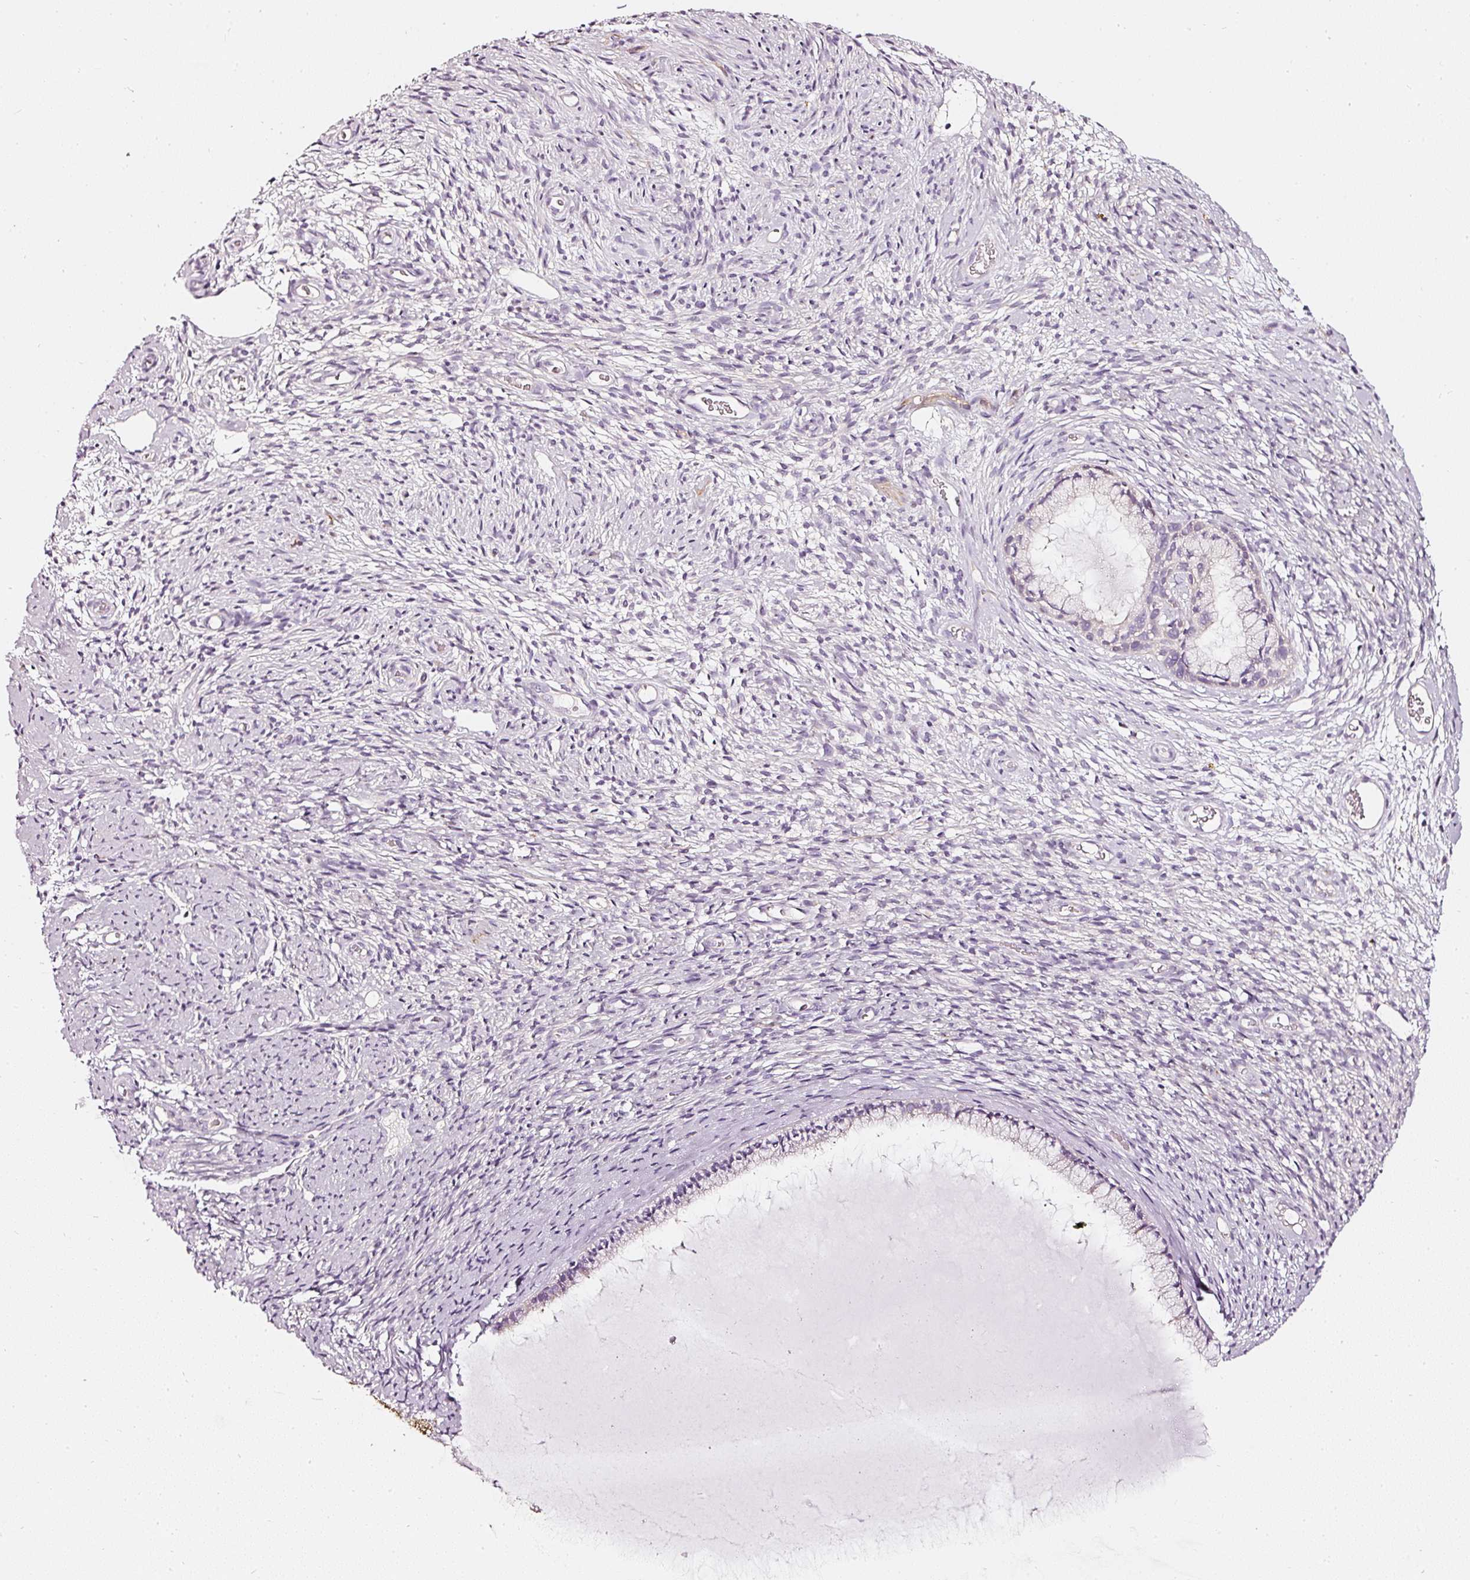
{"staining": {"intensity": "negative", "quantity": "none", "location": "none"}, "tissue": "cervix", "cell_type": "Glandular cells", "image_type": "normal", "snomed": [{"axis": "morphology", "description": "Normal tissue, NOS"}, {"axis": "topography", "description": "Cervix"}], "caption": "DAB immunohistochemical staining of unremarkable human cervix reveals no significant expression in glandular cells. The staining is performed using DAB brown chromogen with nuclei counter-stained in using hematoxylin.", "gene": "CNP", "patient": {"sex": "female", "age": 76}}